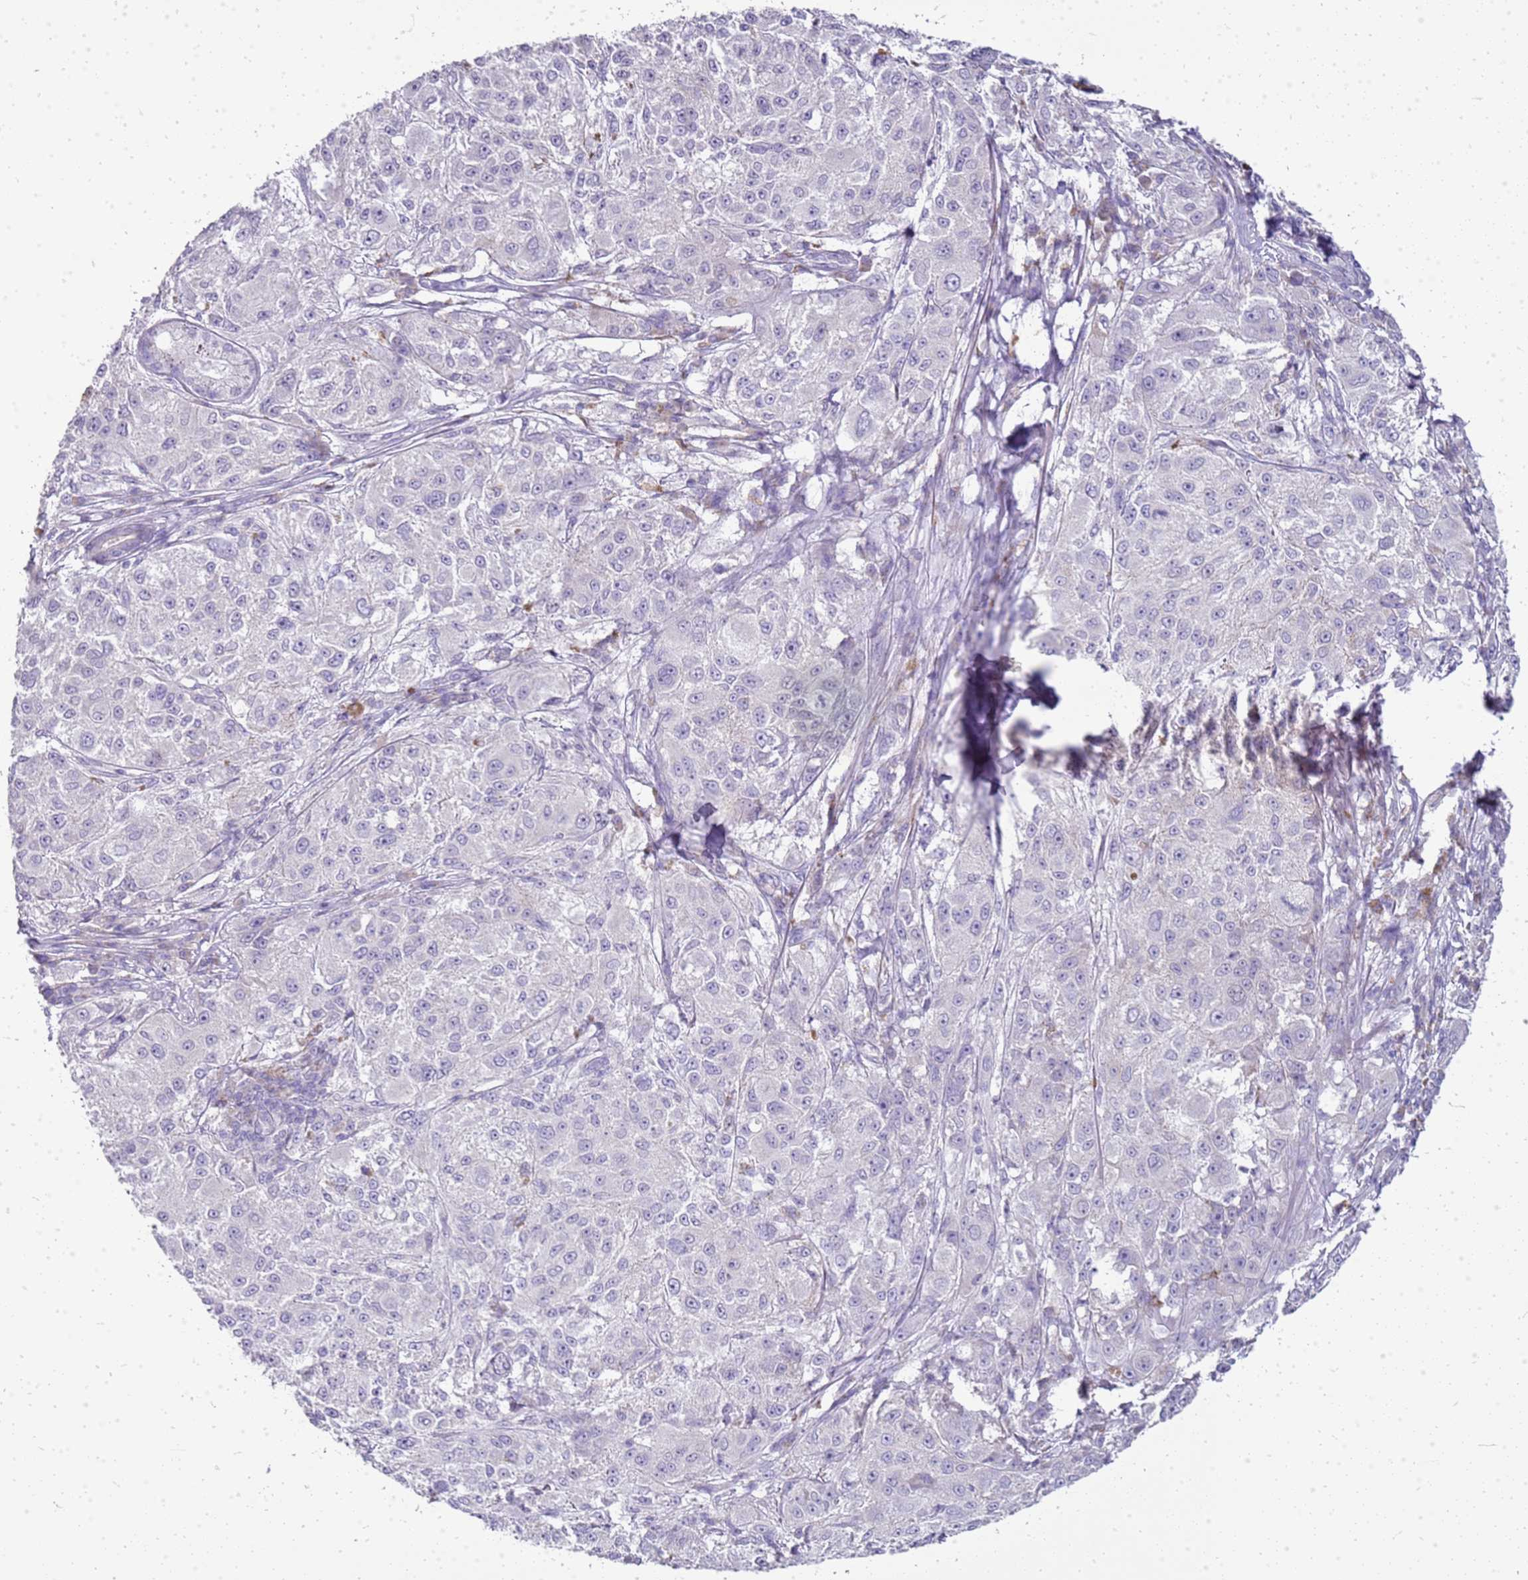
{"staining": {"intensity": "negative", "quantity": "none", "location": "none"}, "tissue": "melanoma", "cell_type": "Tumor cells", "image_type": "cancer", "snomed": [{"axis": "morphology", "description": "Necrosis, NOS"}, {"axis": "morphology", "description": "Malignant melanoma, NOS"}, {"axis": "topography", "description": "Skin"}], "caption": "The immunohistochemistry (IHC) image has no significant positivity in tumor cells of malignant melanoma tissue.", "gene": "FABP2", "patient": {"sex": "female", "age": 87}}